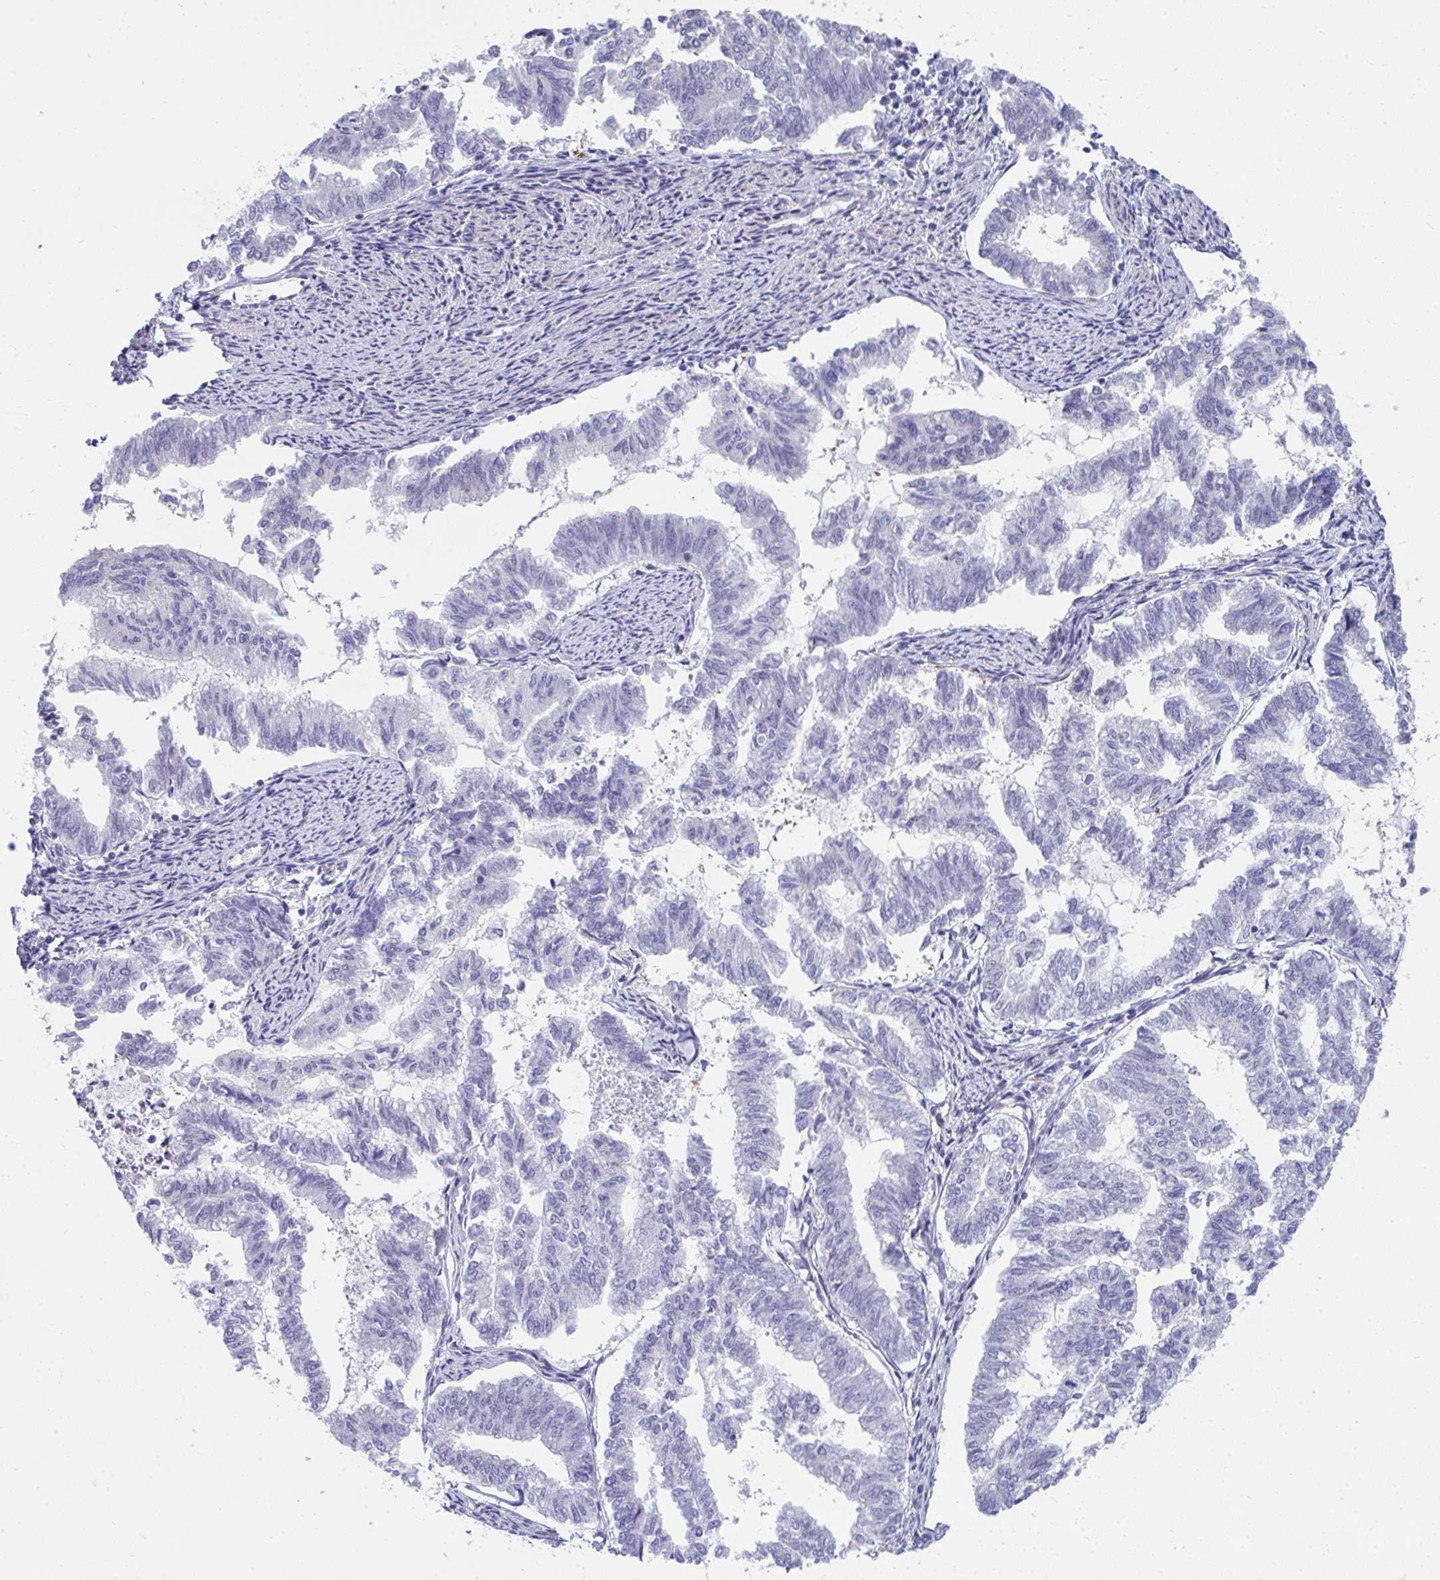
{"staining": {"intensity": "negative", "quantity": "none", "location": "none"}, "tissue": "endometrial cancer", "cell_type": "Tumor cells", "image_type": "cancer", "snomed": [{"axis": "morphology", "description": "Adenocarcinoma, NOS"}, {"axis": "topography", "description": "Endometrium"}], "caption": "This micrograph is of endometrial cancer stained with immunohistochemistry to label a protein in brown with the nuclei are counter-stained blue. There is no staining in tumor cells.", "gene": "ISL1", "patient": {"sex": "female", "age": 79}}